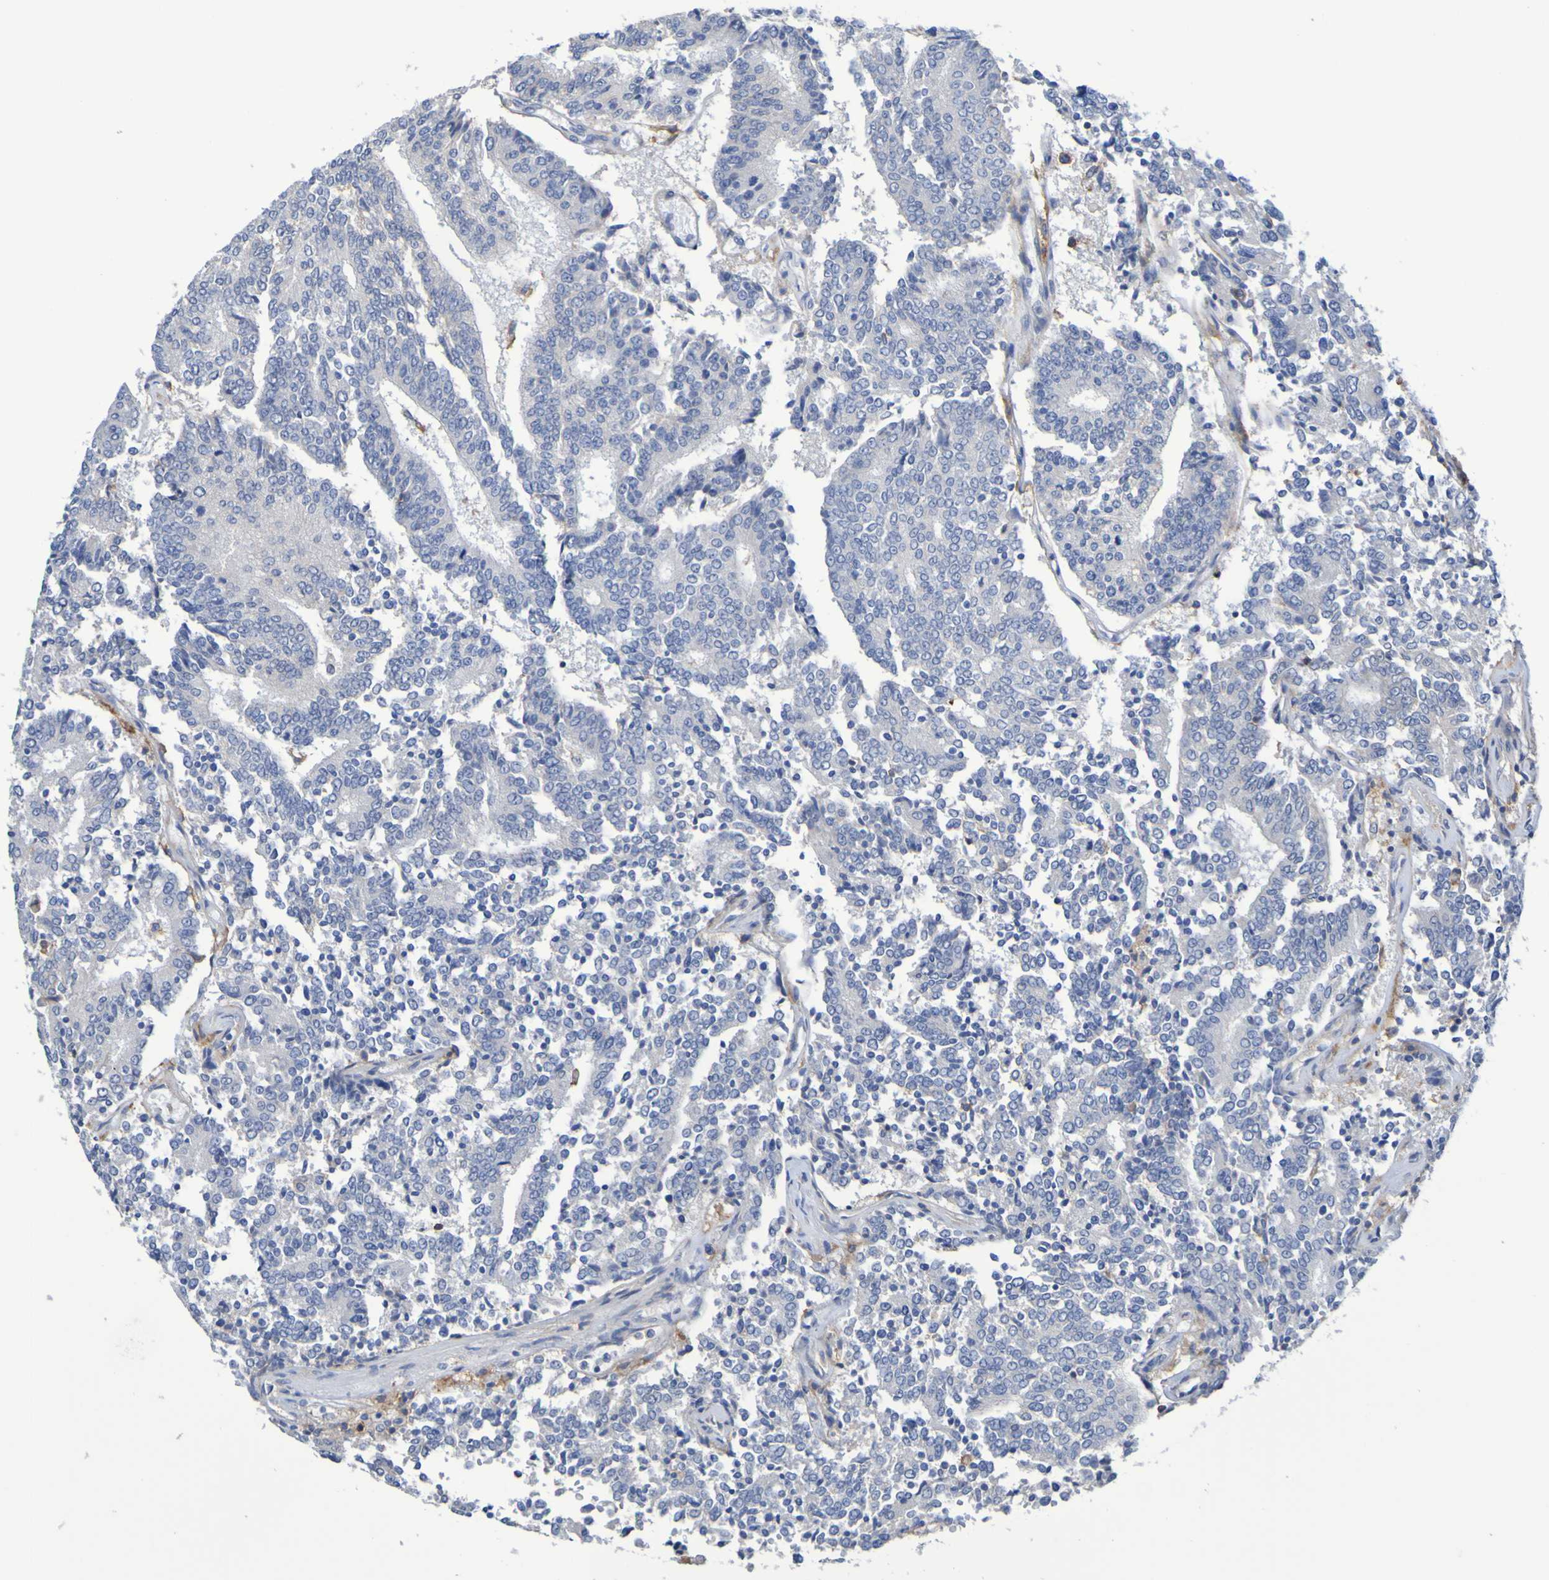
{"staining": {"intensity": "negative", "quantity": "none", "location": "none"}, "tissue": "prostate cancer", "cell_type": "Tumor cells", "image_type": "cancer", "snomed": [{"axis": "morphology", "description": "Normal tissue, NOS"}, {"axis": "morphology", "description": "Adenocarcinoma, High grade"}, {"axis": "topography", "description": "Prostate"}, {"axis": "topography", "description": "Seminal veicle"}], "caption": "Prostate high-grade adenocarcinoma was stained to show a protein in brown. There is no significant staining in tumor cells.", "gene": "SLC3A2", "patient": {"sex": "male", "age": 55}}